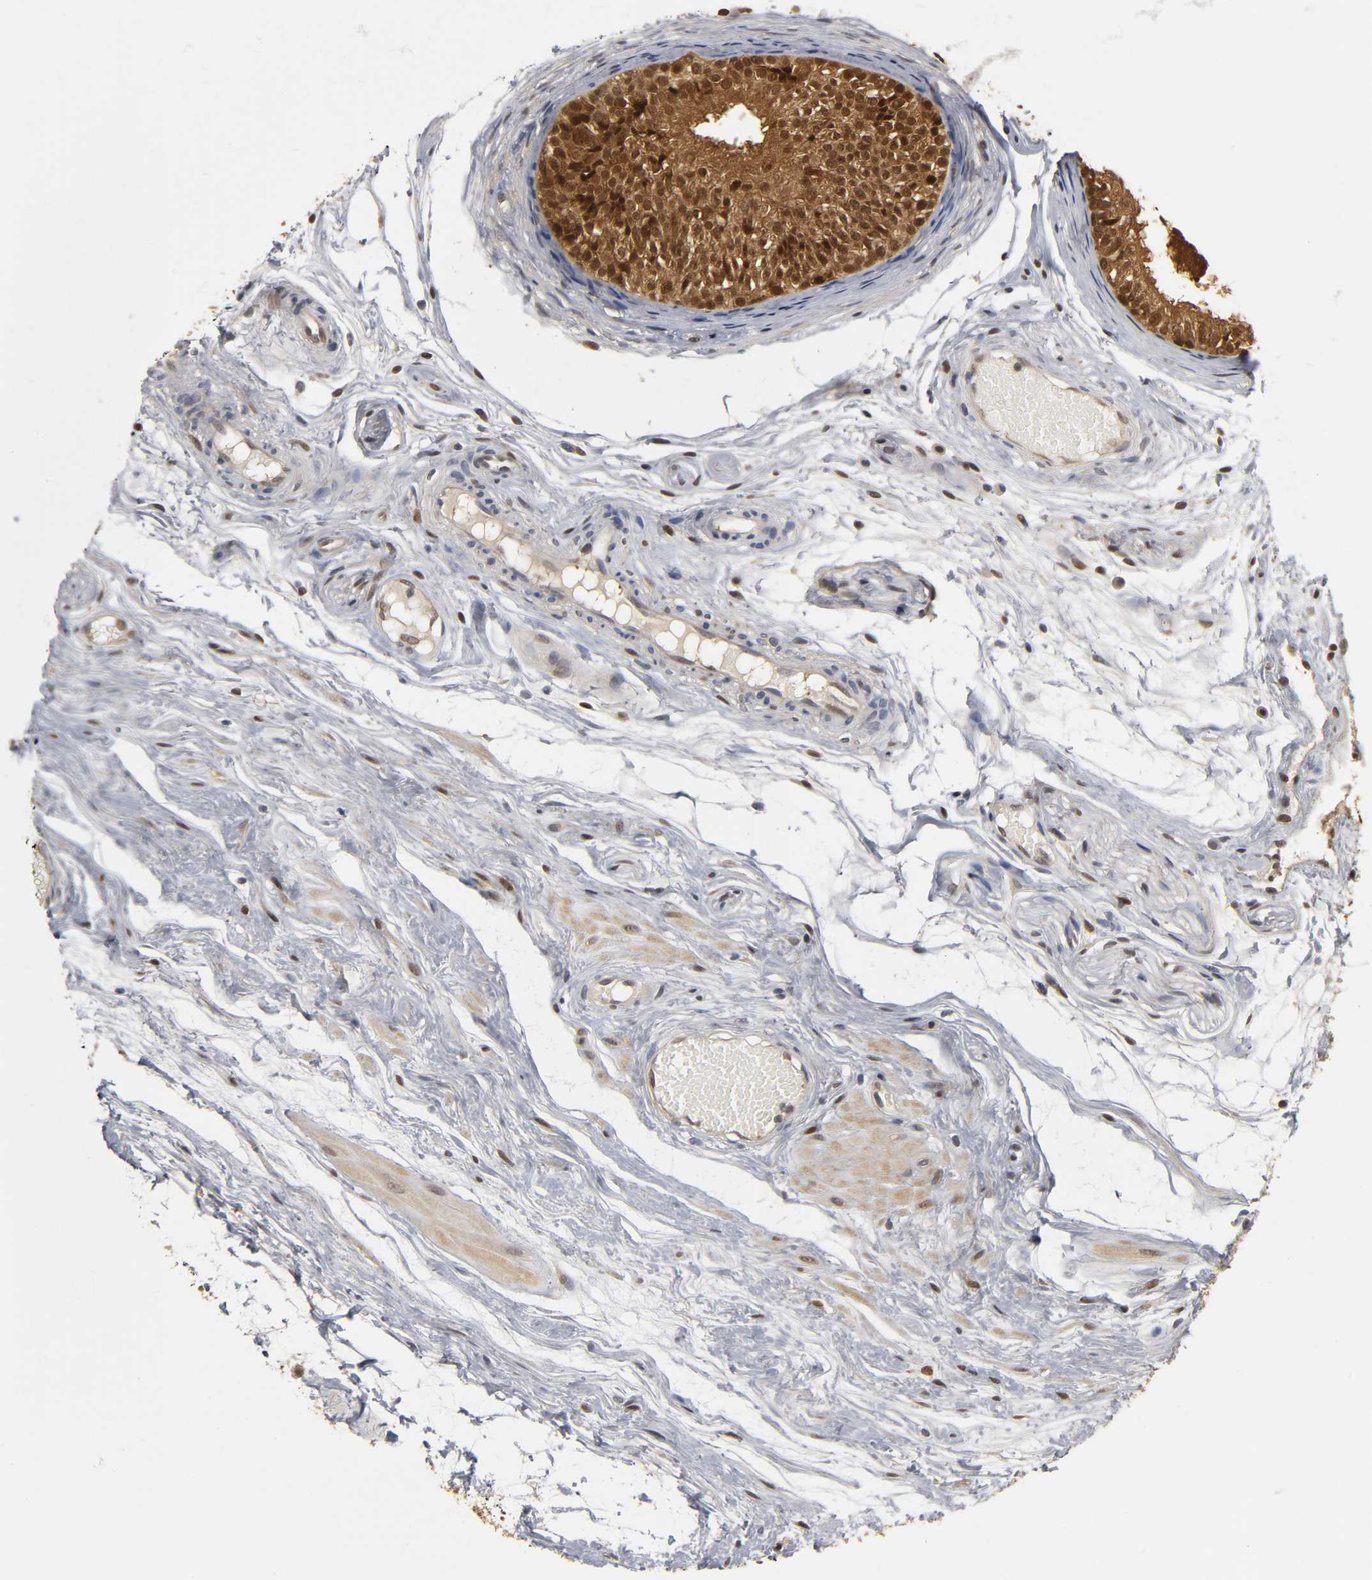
{"staining": {"intensity": "strong", "quantity": ">75%", "location": "cytoplasmic/membranous,nuclear"}, "tissue": "epididymis", "cell_type": "Glandular cells", "image_type": "normal", "snomed": [{"axis": "morphology", "description": "Normal tissue, NOS"}, {"axis": "morphology", "description": "Atrophy, NOS"}, {"axis": "topography", "description": "Testis"}, {"axis": "topography", "description": "Epididymis"}], "caption": "Immunohistochemistry photomicrograph of benign human epididymis stained for a protein (brown), which shows high levels of strong cytoplasmic/membranous,nuclear expression in approximately >75% of glandular cells.", "gene": "PARK7", "patient": {"sex": "male", "age": 18}}